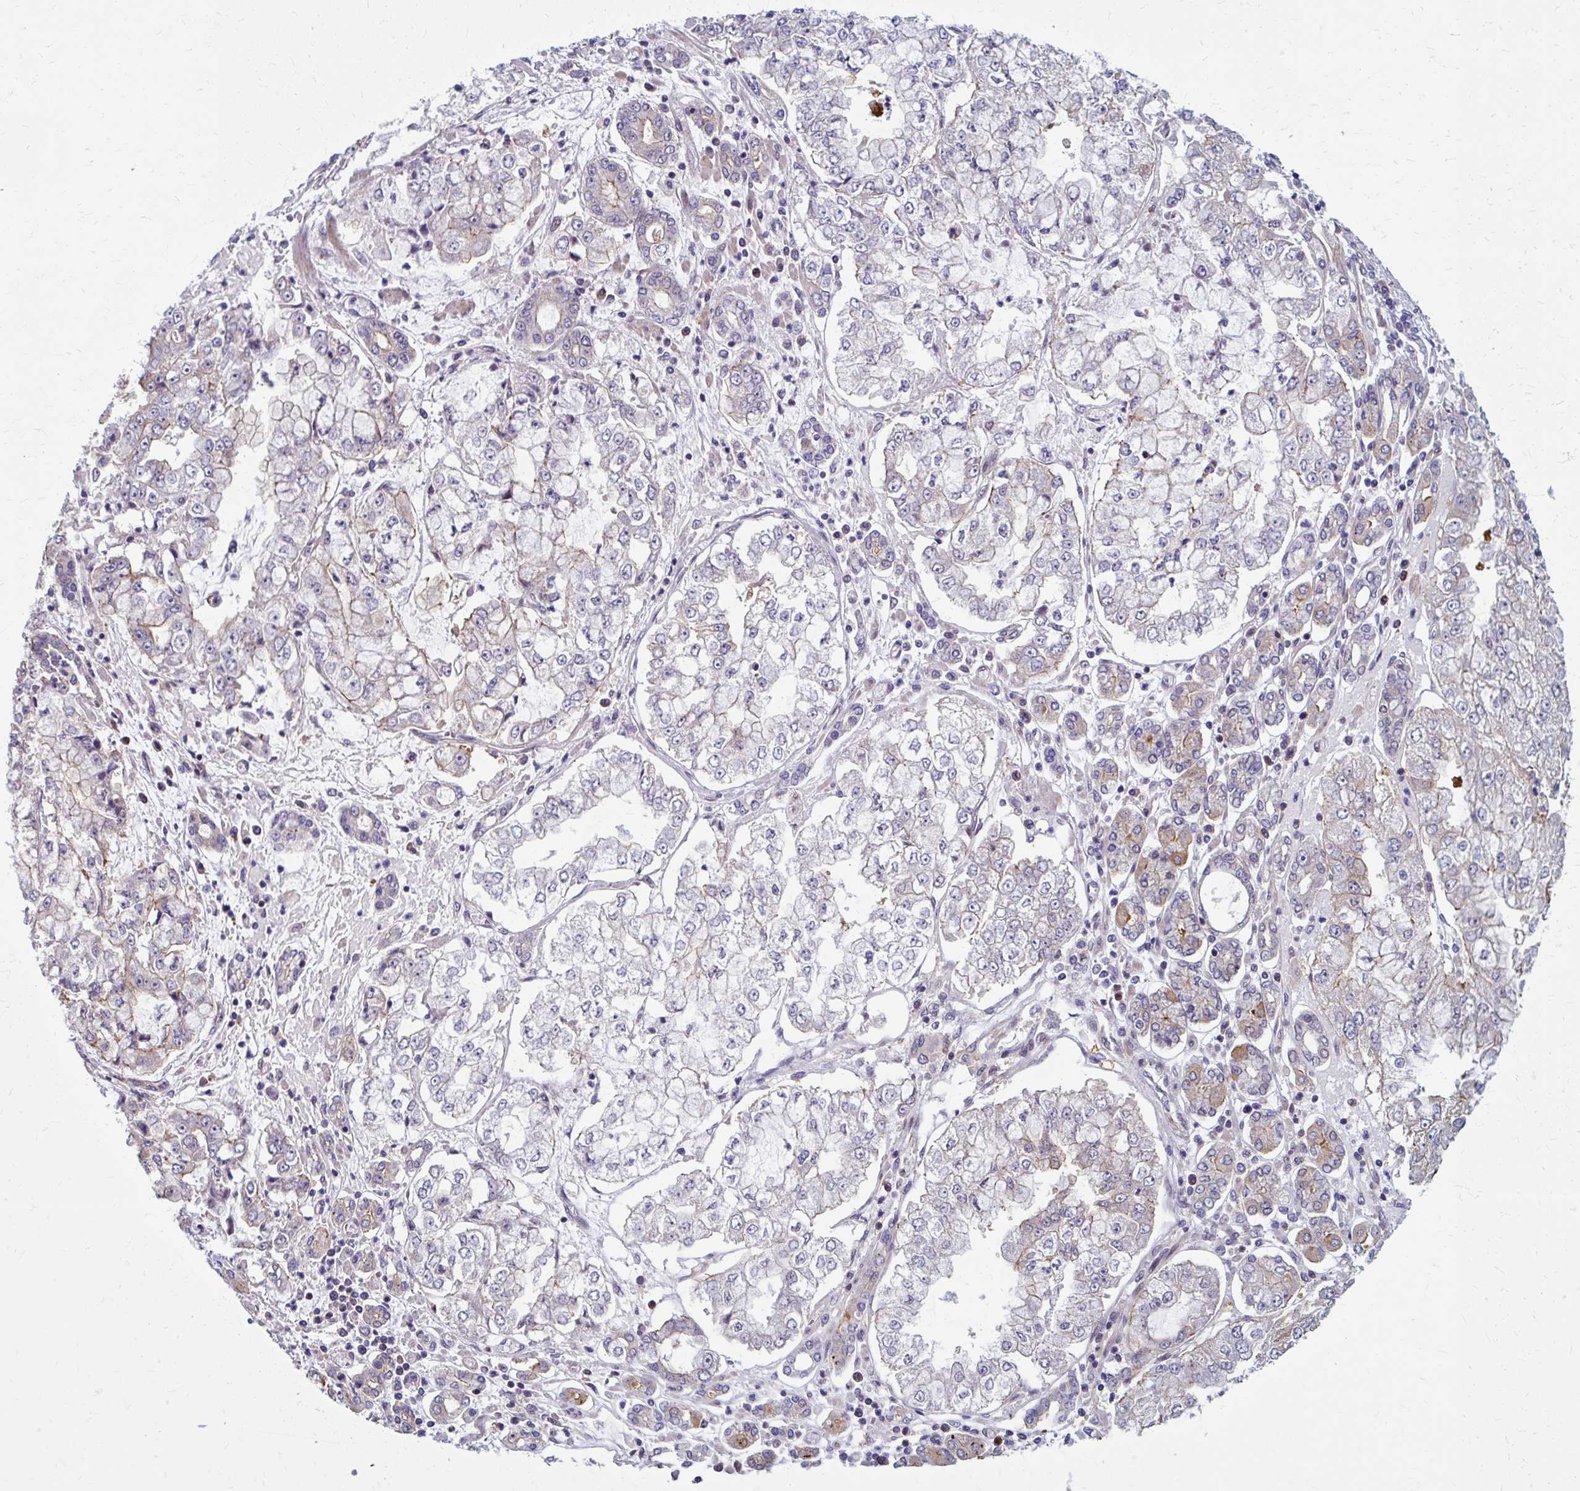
{"staining": {"intensity": "negative", "quantity": "none", "location": "none"}, "tissue": "stomach cancer", "cell_type": "Tumor cells", "image_type": "cancer", "snomed": [{"axis": "morphology", "description": "Adenocarcinoma, NOS"}, {"axis": "topography", "description": "Stomach"}], "caption": "DAB (3,3'-diaminobenzidine) immunohistochemical staining of stomach adenocarcinoma reveals no significant expression in tumor cells.", "gene": "ZNF555", "patient": {"sex": "male", "age": 76}}